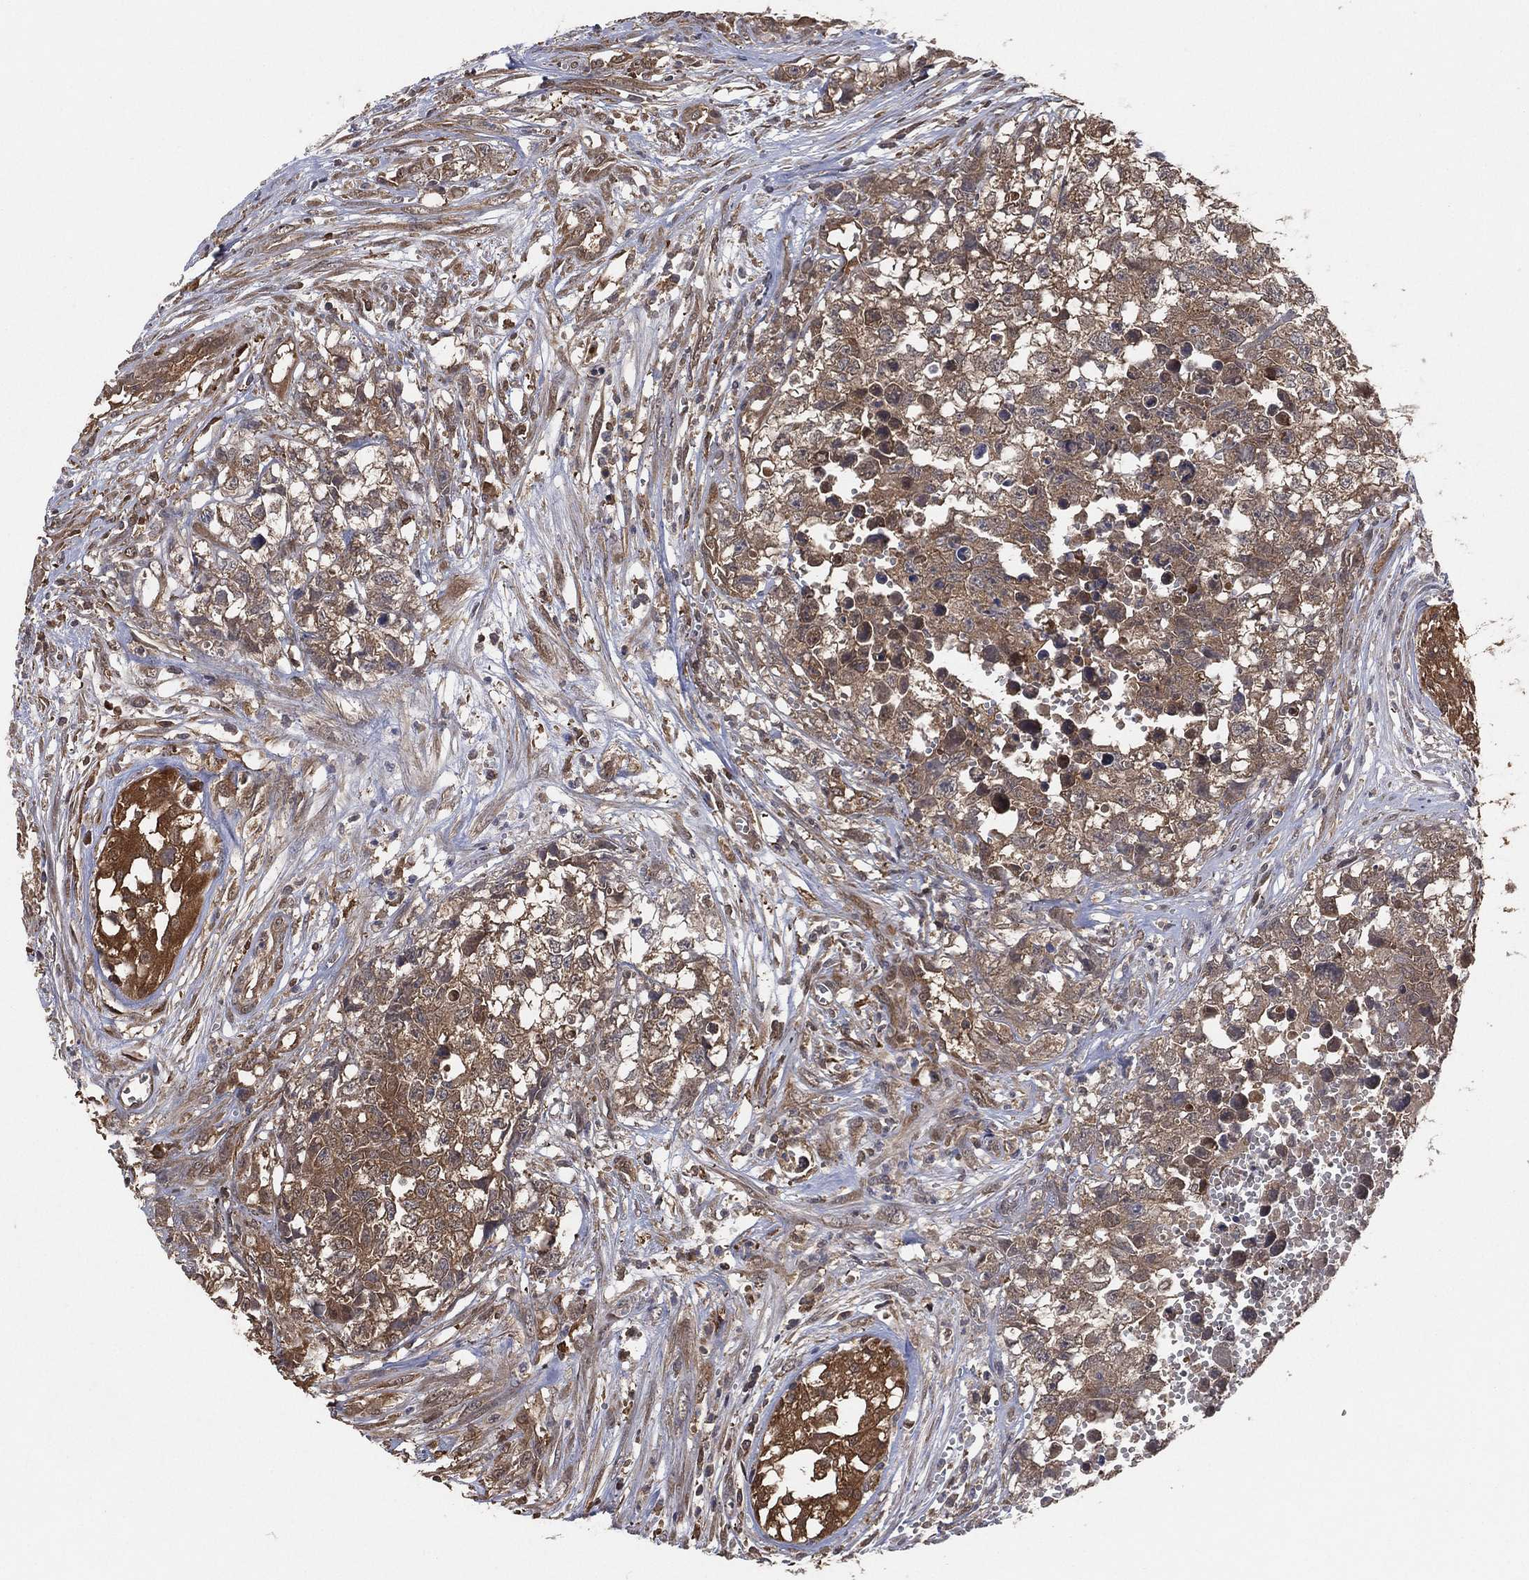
{"staining": {"intensity": "moderate", "quantity": ">75%", "location": "cytoplasmic/membranous"}, "tissue": "testis cancer", "cell_type": "Tumor cells", "image_type": "cancer", "snomed": [{"axis": "morphology", "description": "Seminoma, NOS"}, {"axis": "morphology", "description": "Carcinoma, Embryonal, NOS"}, {"axis": "topography", "description": "Testis"}], "caption": "DAB (3,3'-diaminobenzidine) immunohistochemical staining of testis cancer (seminoma) reveals moderate cytoplasmic/membranous protein staining in approximately >75% of tumor cells.", "gene": "PSMG4", "patient": {"sex": "male", "age": 22}}